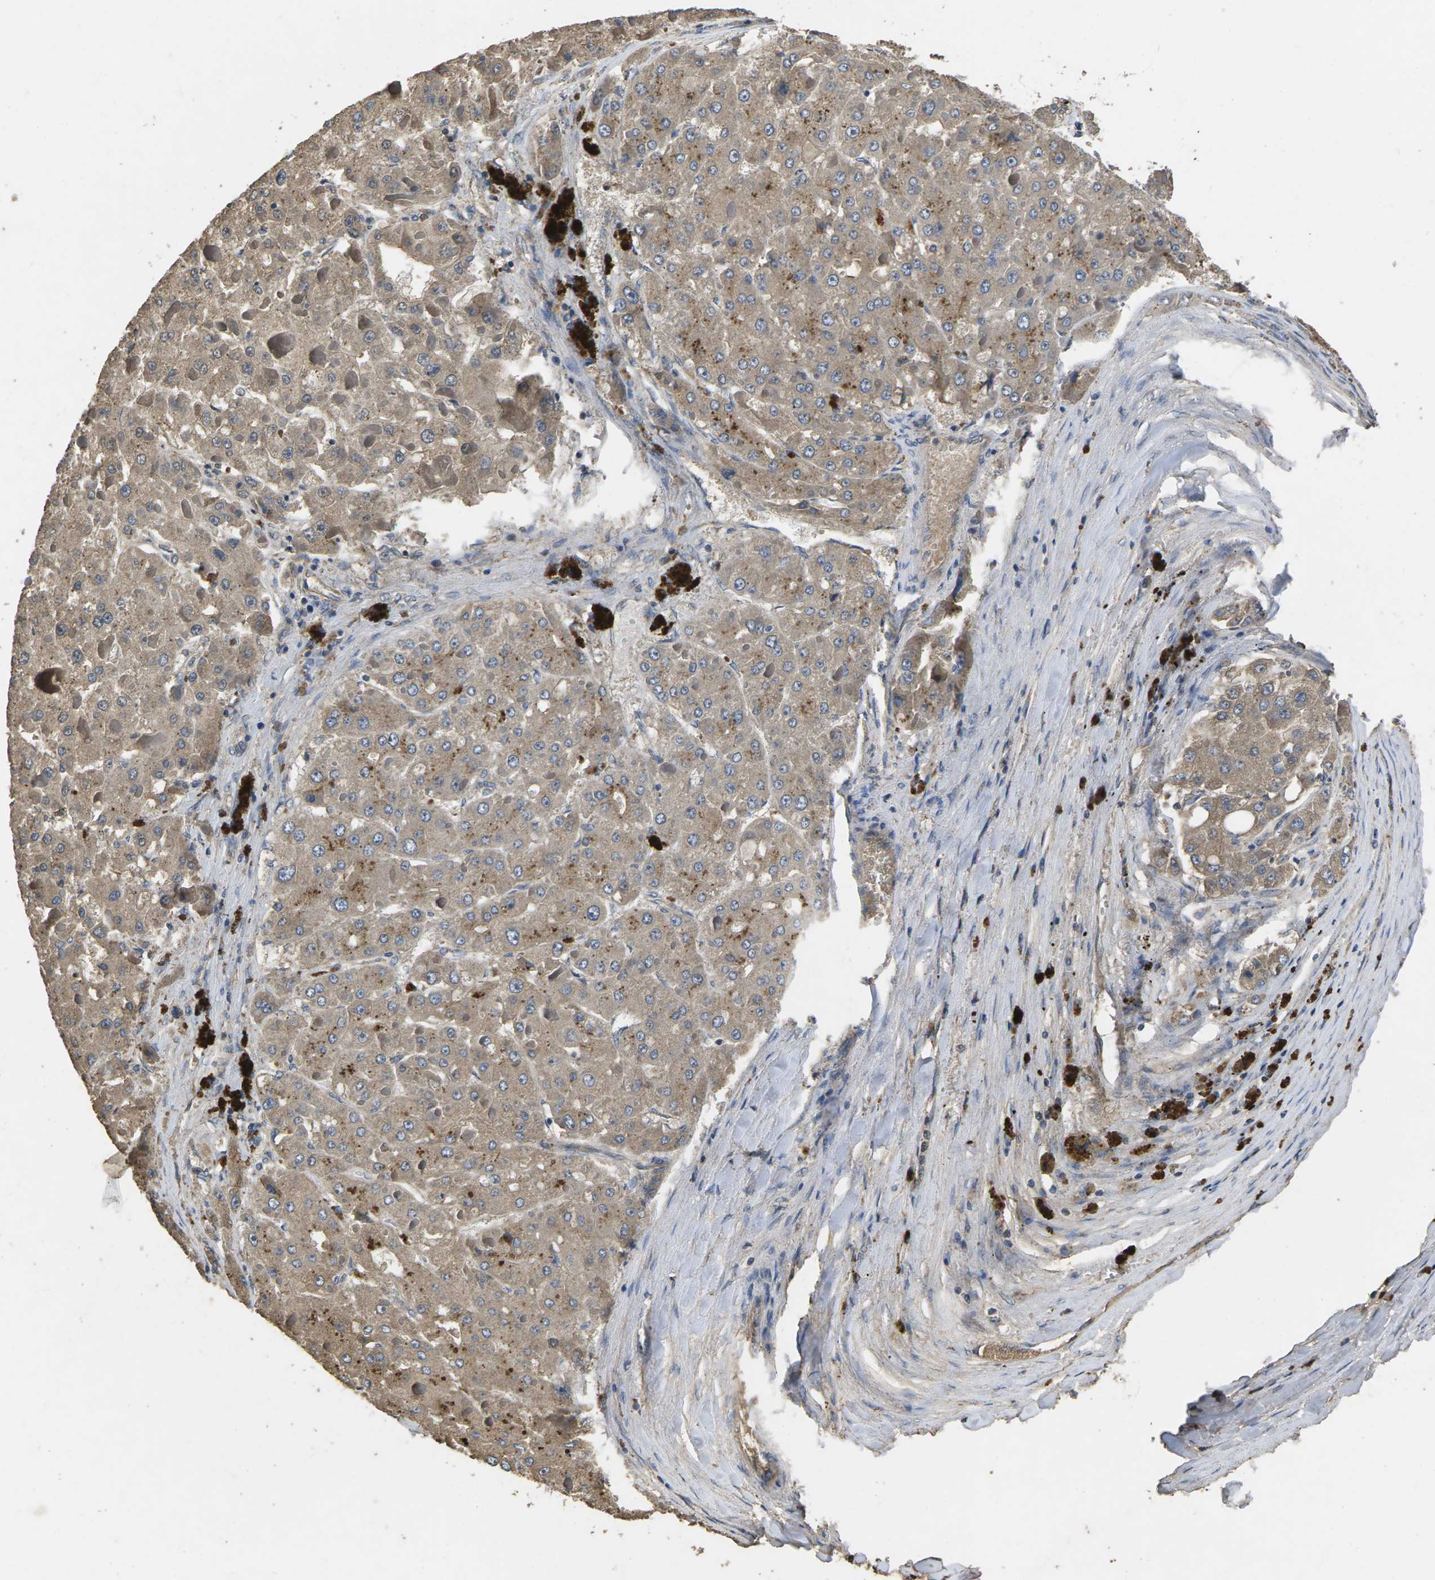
{"staining": {"intensity": "moderate", "quantity": "25%-75%", "location": "cytoplasmic/membranous"}, "tissue": "liver cancer", "cell_type": "Tumor cells", "image_type": "cancer", "snomed": [{"axis": "morphology", "description": "Carcinoma, Hepatocellular, NOS"}, {"axis": "topography", "description": "Liver"}], "caption": "Liver cancer stained for a protein demonstrates moderate cytoplasmic/membranous positivity in tumor cells.", "gene": "B4GAT1", "patient": {"sex": "female", "age": 73}}